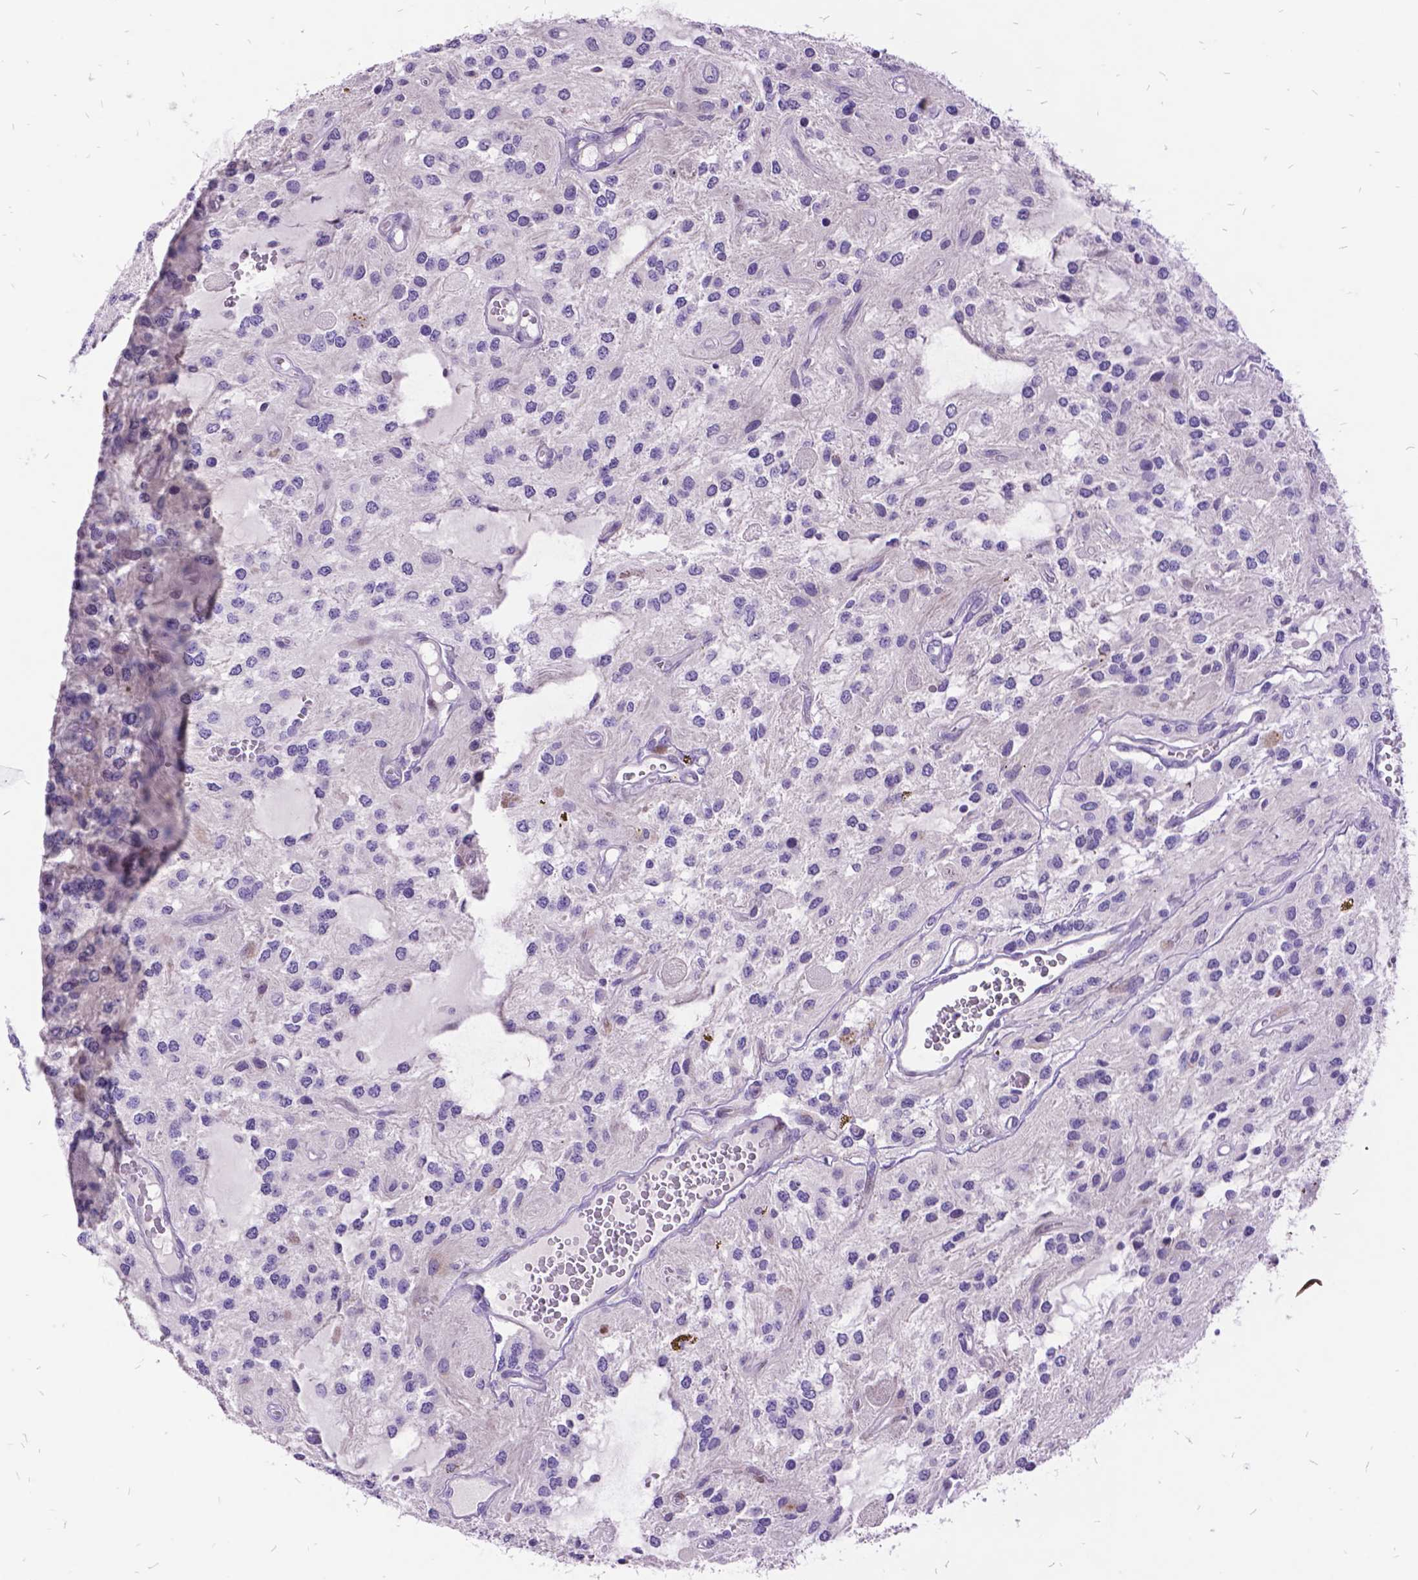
{"staining": {"intensity": "negative", "quantity": "none", "location": "none"}, "tissue": "glioma", "cell_type": "Tumor cells", "image_type": "cancer", "snomed": [{"axis": "morphology", "description": "Glioma, malignant, Low grade"}, {"axis": "topography", "description": "Cerebellum"}], "caption": "High magnification brightfield microscopy of glioma stained with DAB (3,3'-diaminobenzidine) (brown) and counterstained with hematoxylin (blue): tumor cells show no significant staining.", "gene": "ITGB6", "patient": {"sex": "female", "age": 14}}